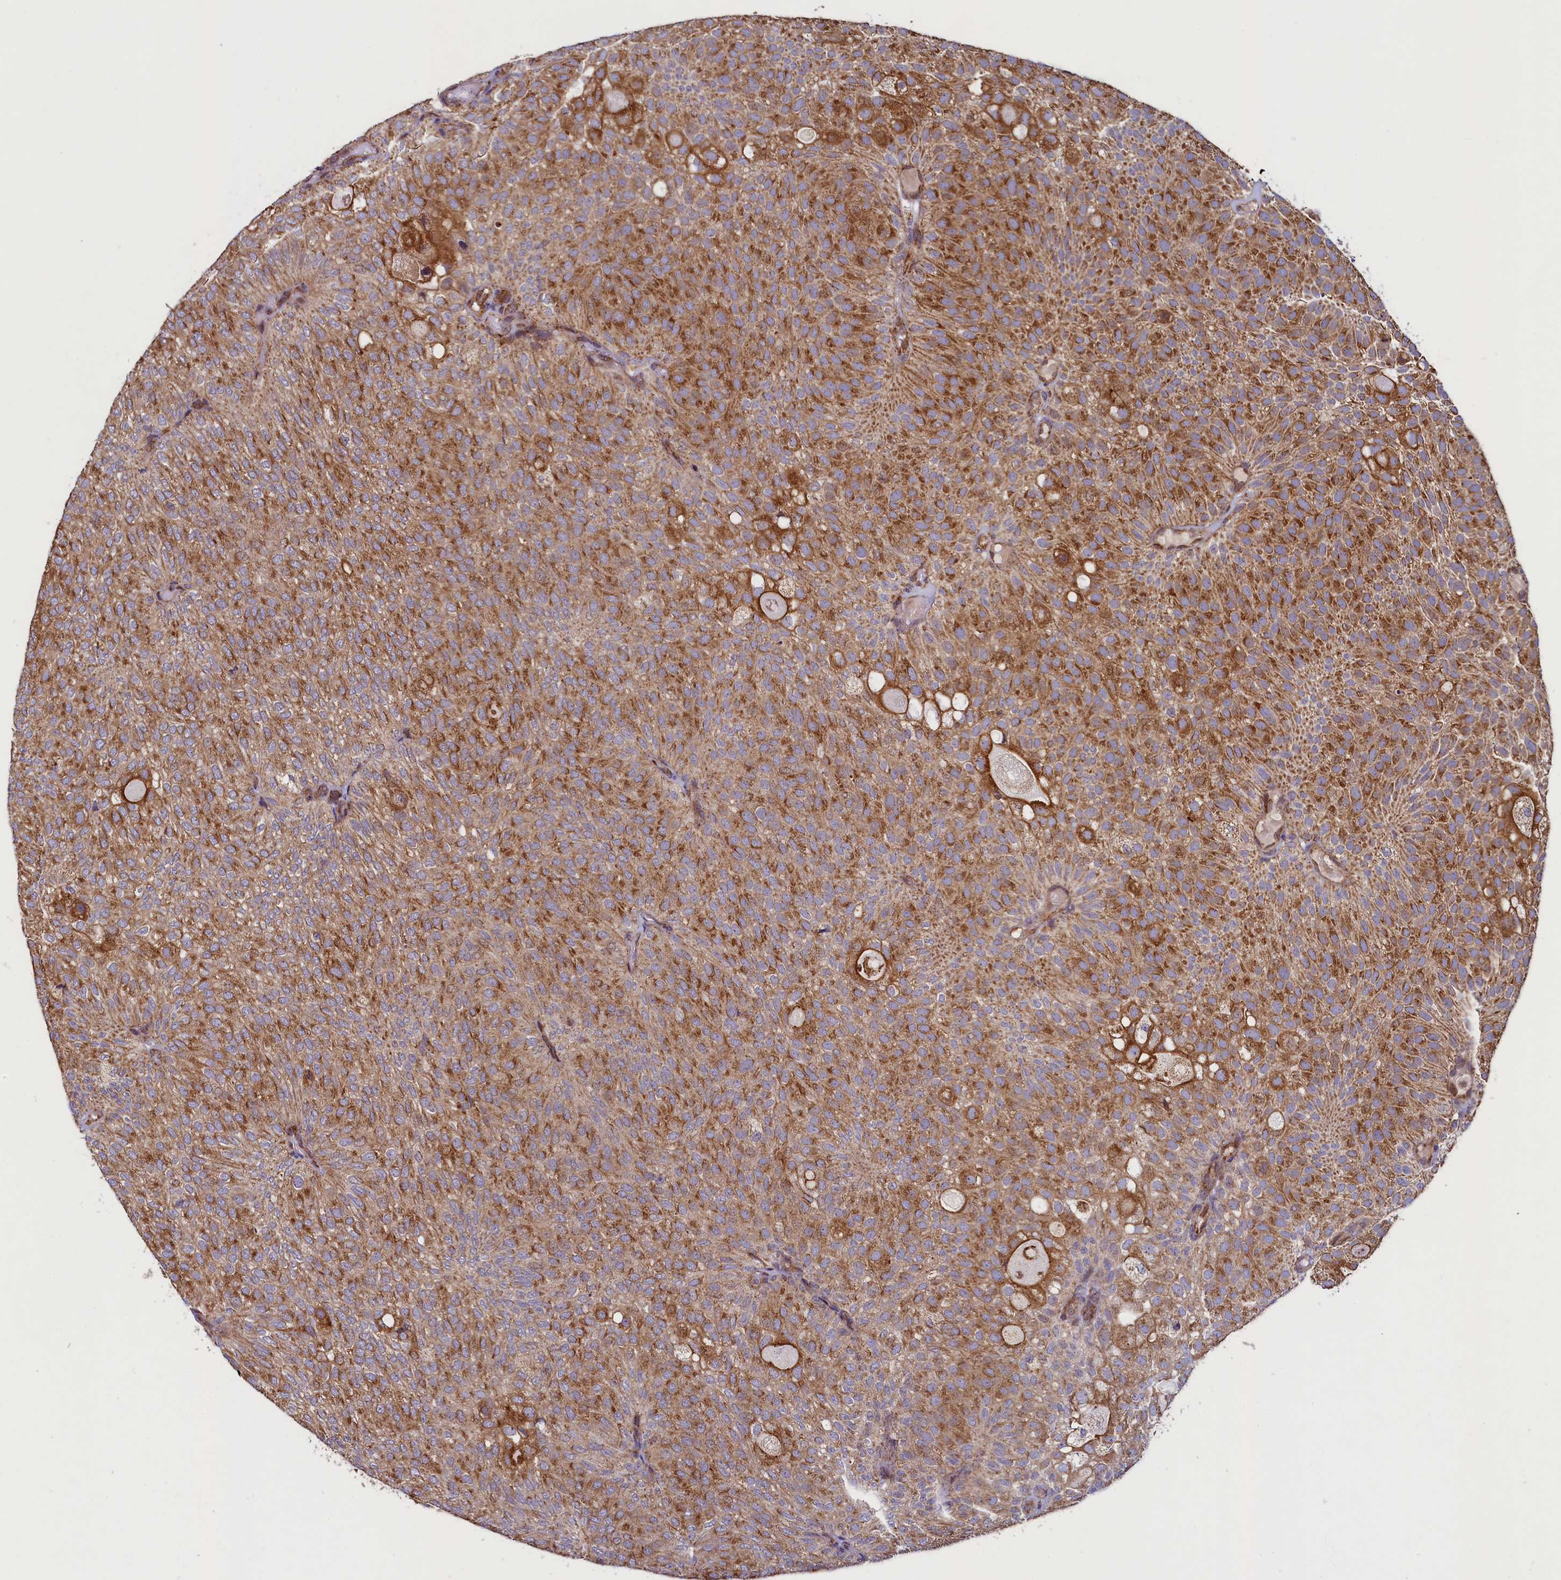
{"staining": {"intensity": "strong", "quantity": ">75%", "location": "cytoplasmic/membranous"}, "tissue": "urothelial cancer", "cell_type": "Tumor cells", "image_type": "cancer", "snomed": [{"axis": "morphology", "description": "Urothelial carcinoma, Low grade"}, {"axis": "topography", "description": "Urinary bladder"}], "caption": "Immunohistochemistry (DAB) staining of urothelial cancer demonstrates strong cytoplasmic/membranous protein positivity in approximately >75% of tumor cells. The protein is shown in brown color, while the nuclei are stained blue.", "gene": "ZNF577", "patient": {"sex": "male", "age": 78}}